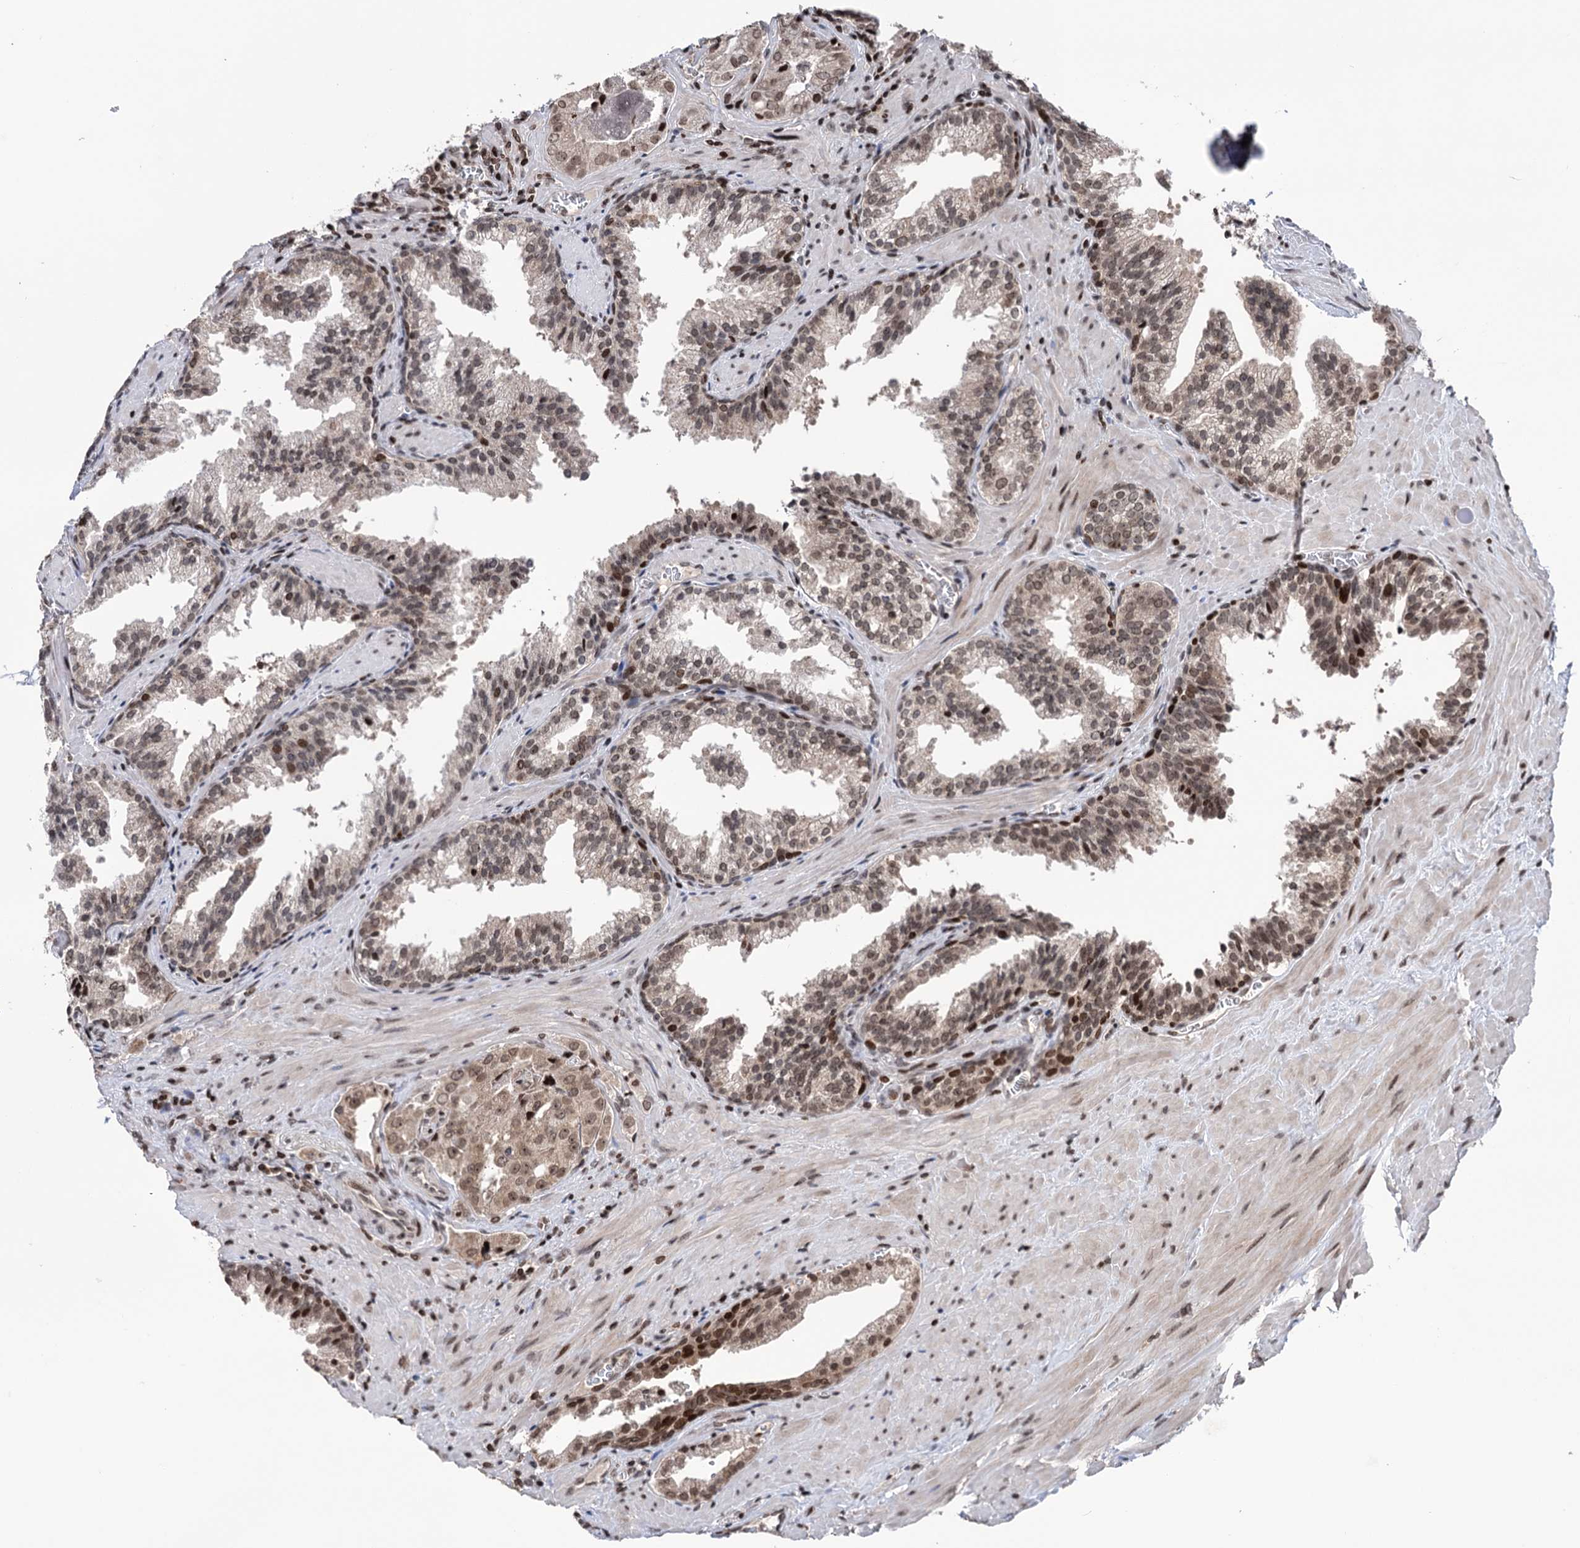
{"staining": {"intensity": "moderate", "quantity": ">75%", "location": "nuclear"}, "tissue": "prostate cancer", "cell_type": "Tumor cells", "image_type": "cancer", "snomed": [{"axis": "morphology", "description": "Adenocarcinoma, High grade"}, {"axis": "topography", "description": "Prostate"}], "caption": "Protein staining demonstrates moderate nuclear positivity in approximately >75% of tumor cells in prostate high-grade adenocarcinoma.", "gene": "CCDC77", "patient": {"sex": "male", "age": 68}}